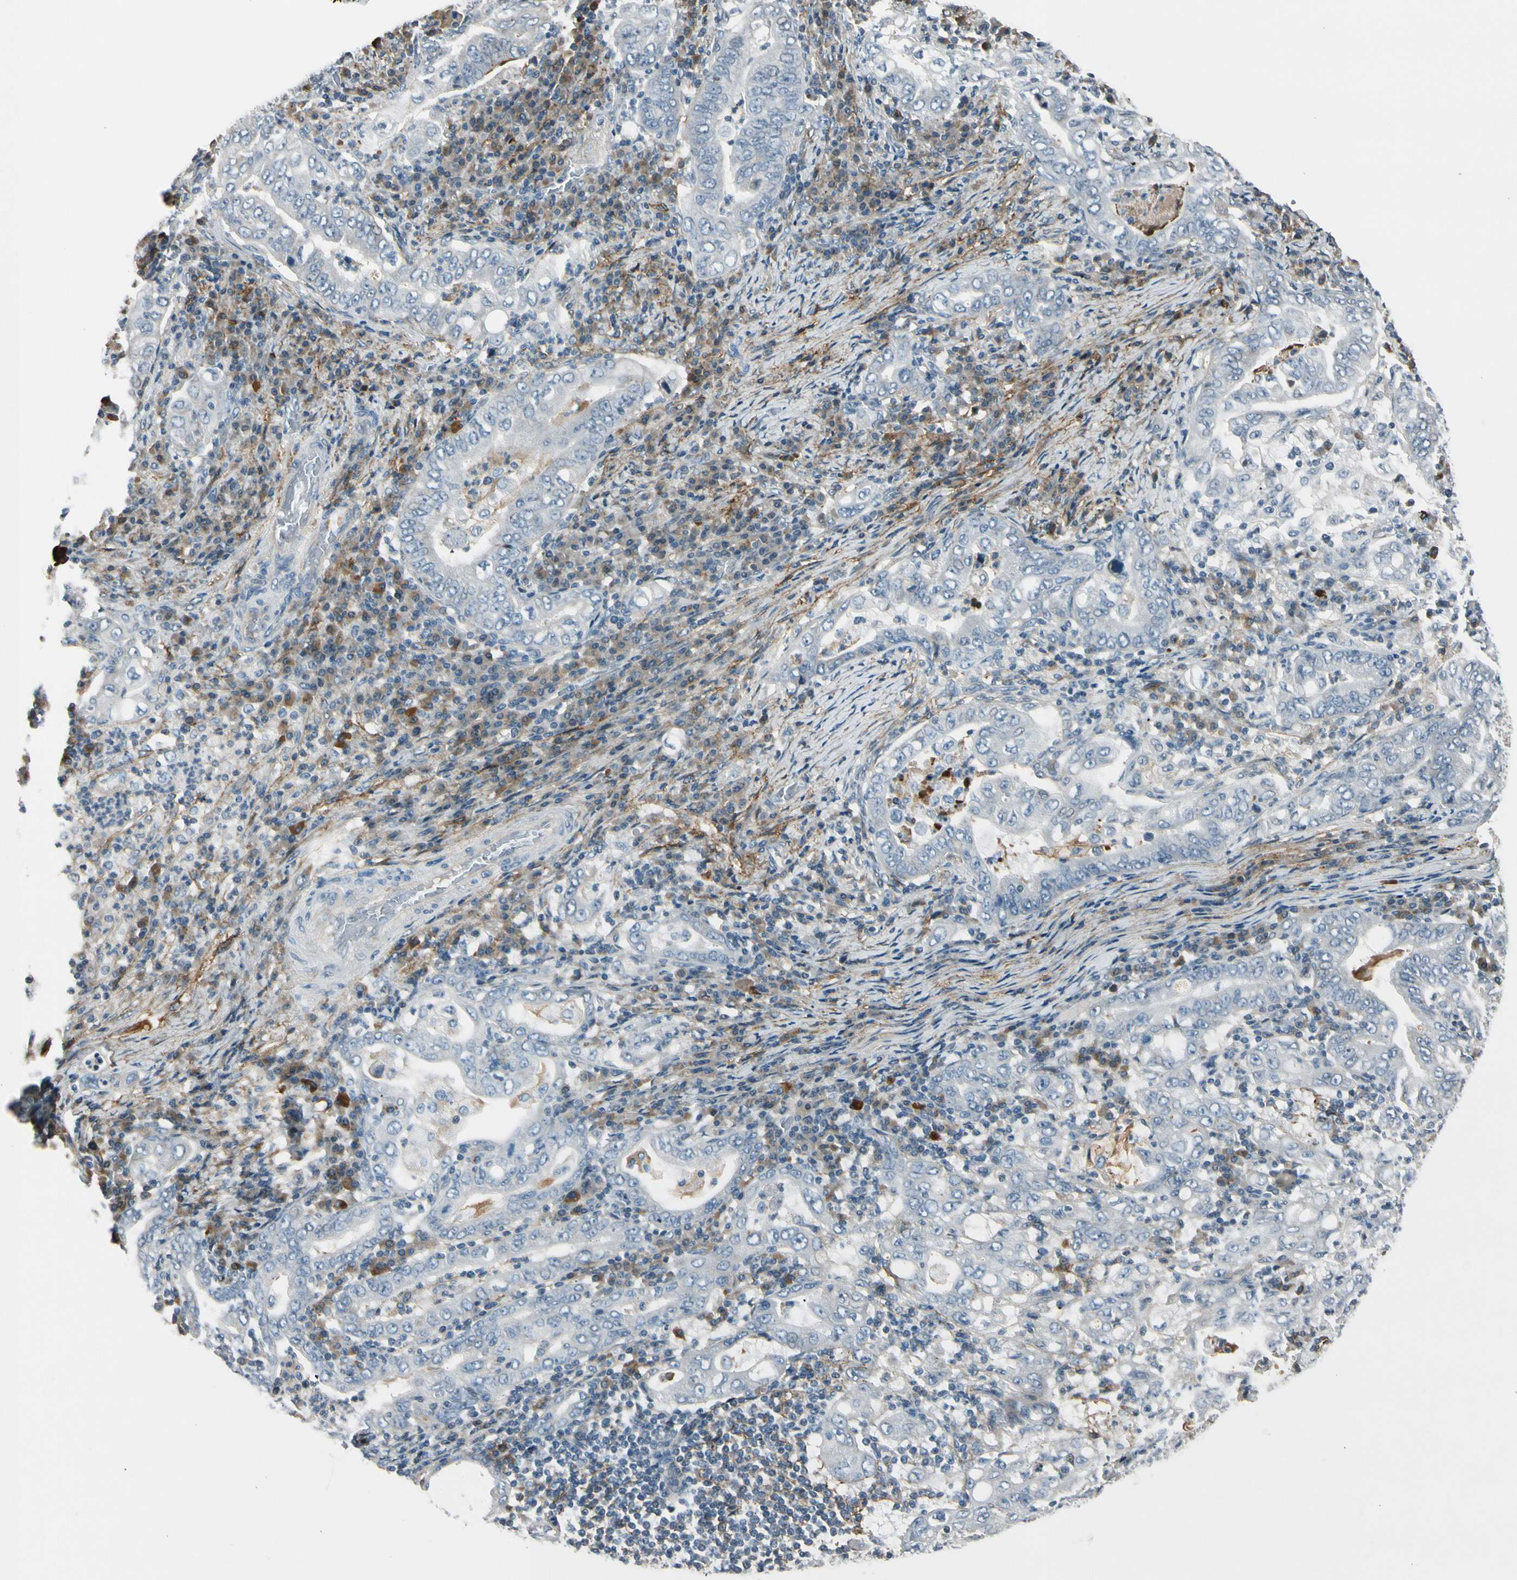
{"staining": {"intensity": "negative", "quantity": "none", "location": "none"}, "tissue": "stomach cancer", "cell_type": "Tumor cells", "image_type": "cancer", "snomed": [{"axis": "morphology", "description": "Normal tissue, NOS"}, {"axis": "morphology", "description": "Adenocarcinoma, NOS"}, {"axis": "topography", "description": "Esophagus"}, {"axis": "topography", "description": "Stomach, upper"}, {"axis": "topography", "description": "Peripheral nerve tissue"}], "caption": "High magnification brightfield microscopy of stomach adenocarcinoma stained with DAB (brown) and counterstained with hematoxylin (blue): tumor cells show no significant staining. Nuclei are stained in blue.", "gene": "PDPN", "patient": {"sex": "male", "age": 62}}